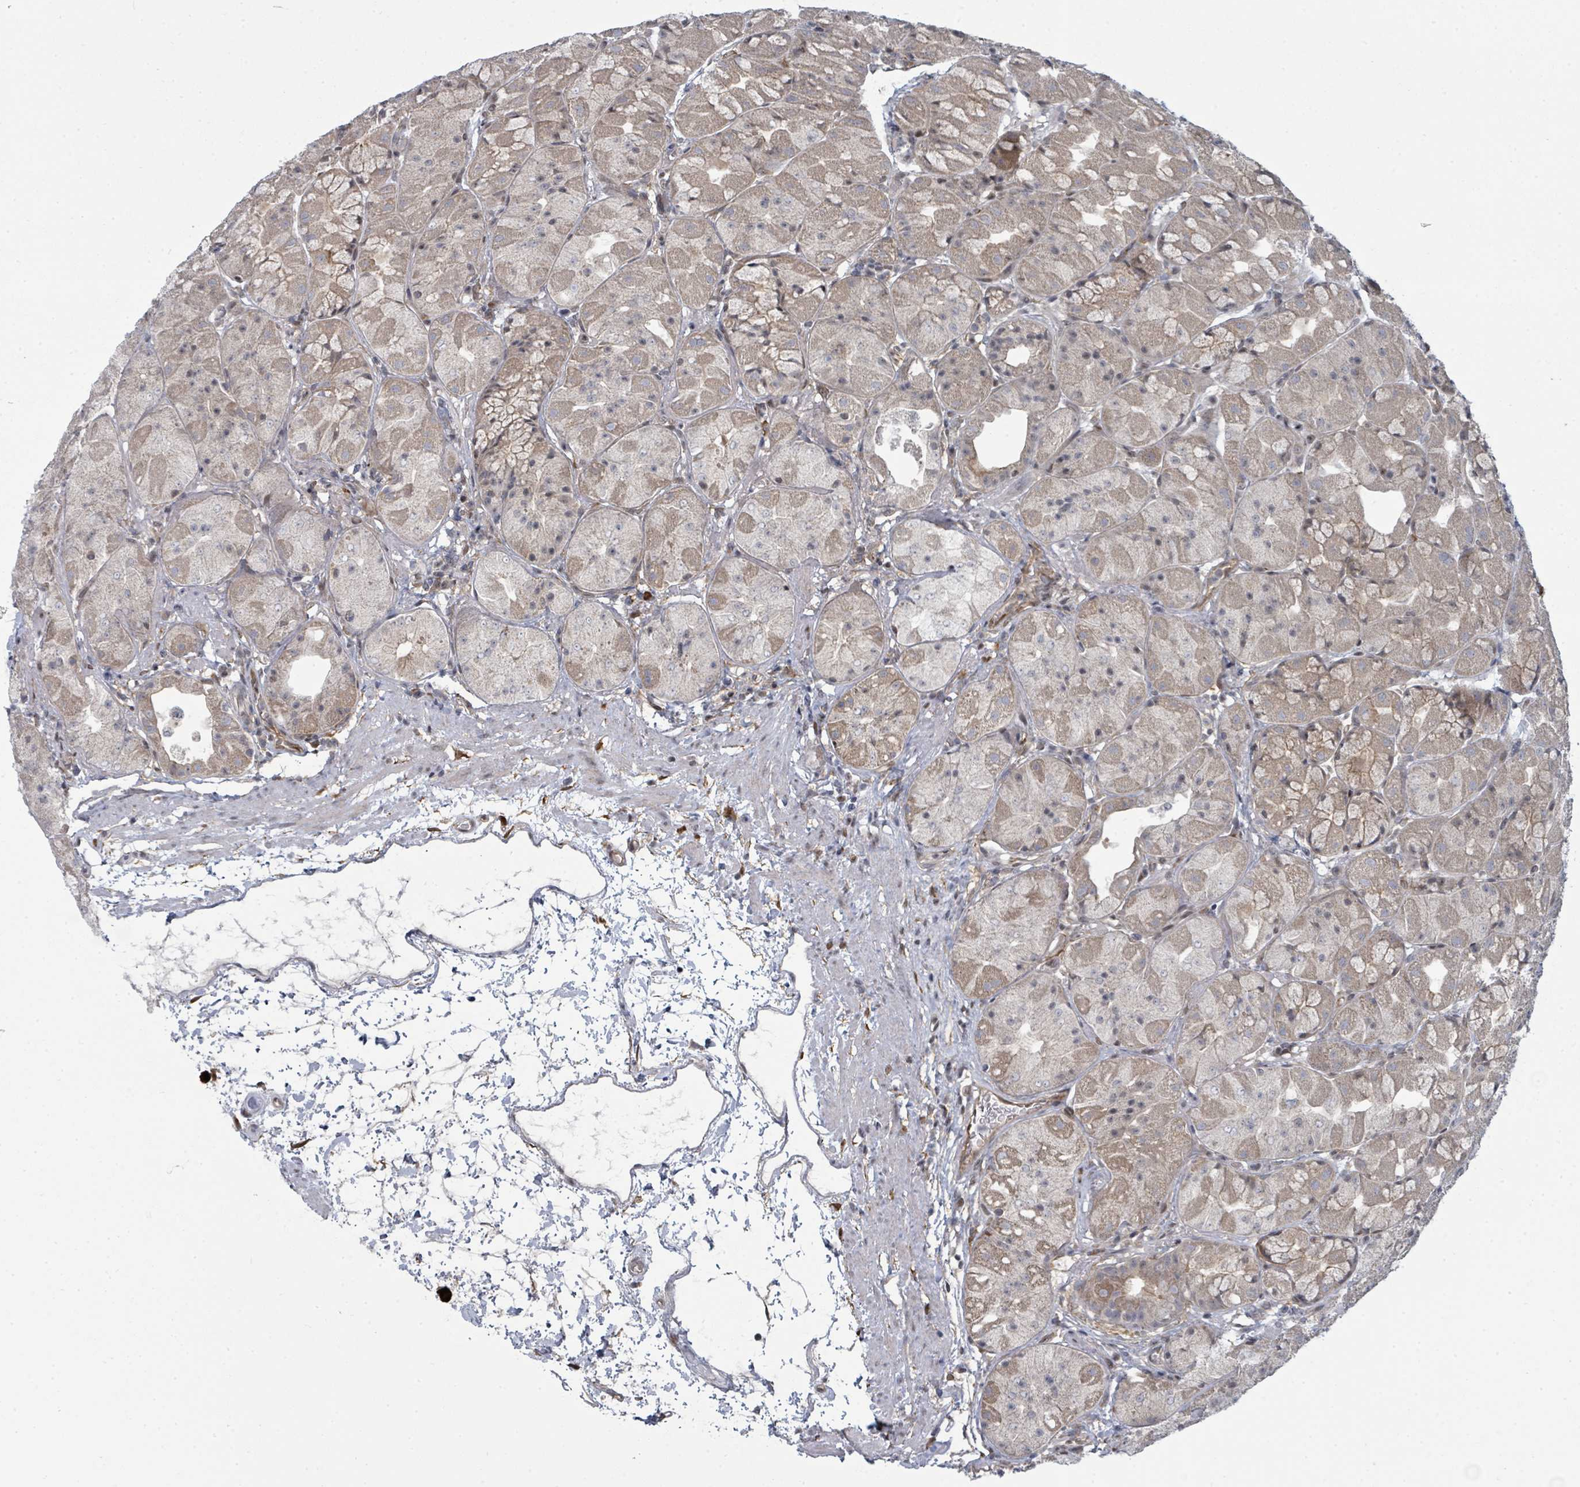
{"staining": {"intensity": "moderate", "quantity": "25%-75%", "location": "cytoplasmic/membranous"}, "tissue": "stomach", "cell_type": "Glandular cells", "image_type": "normal", "snomed": [{"axis": "morphology", "description": "Normal tissue, NOS"}, {"axis": "topography", "description": "Stomach"}], "caption": "The photomicrograph displays a brown stain indicating the presence of a protein in the cytoplasmic/membranous of glandular cells in stomach.", "gene": "PSMG2", "patient": {"sex": "male", "age": 57}}